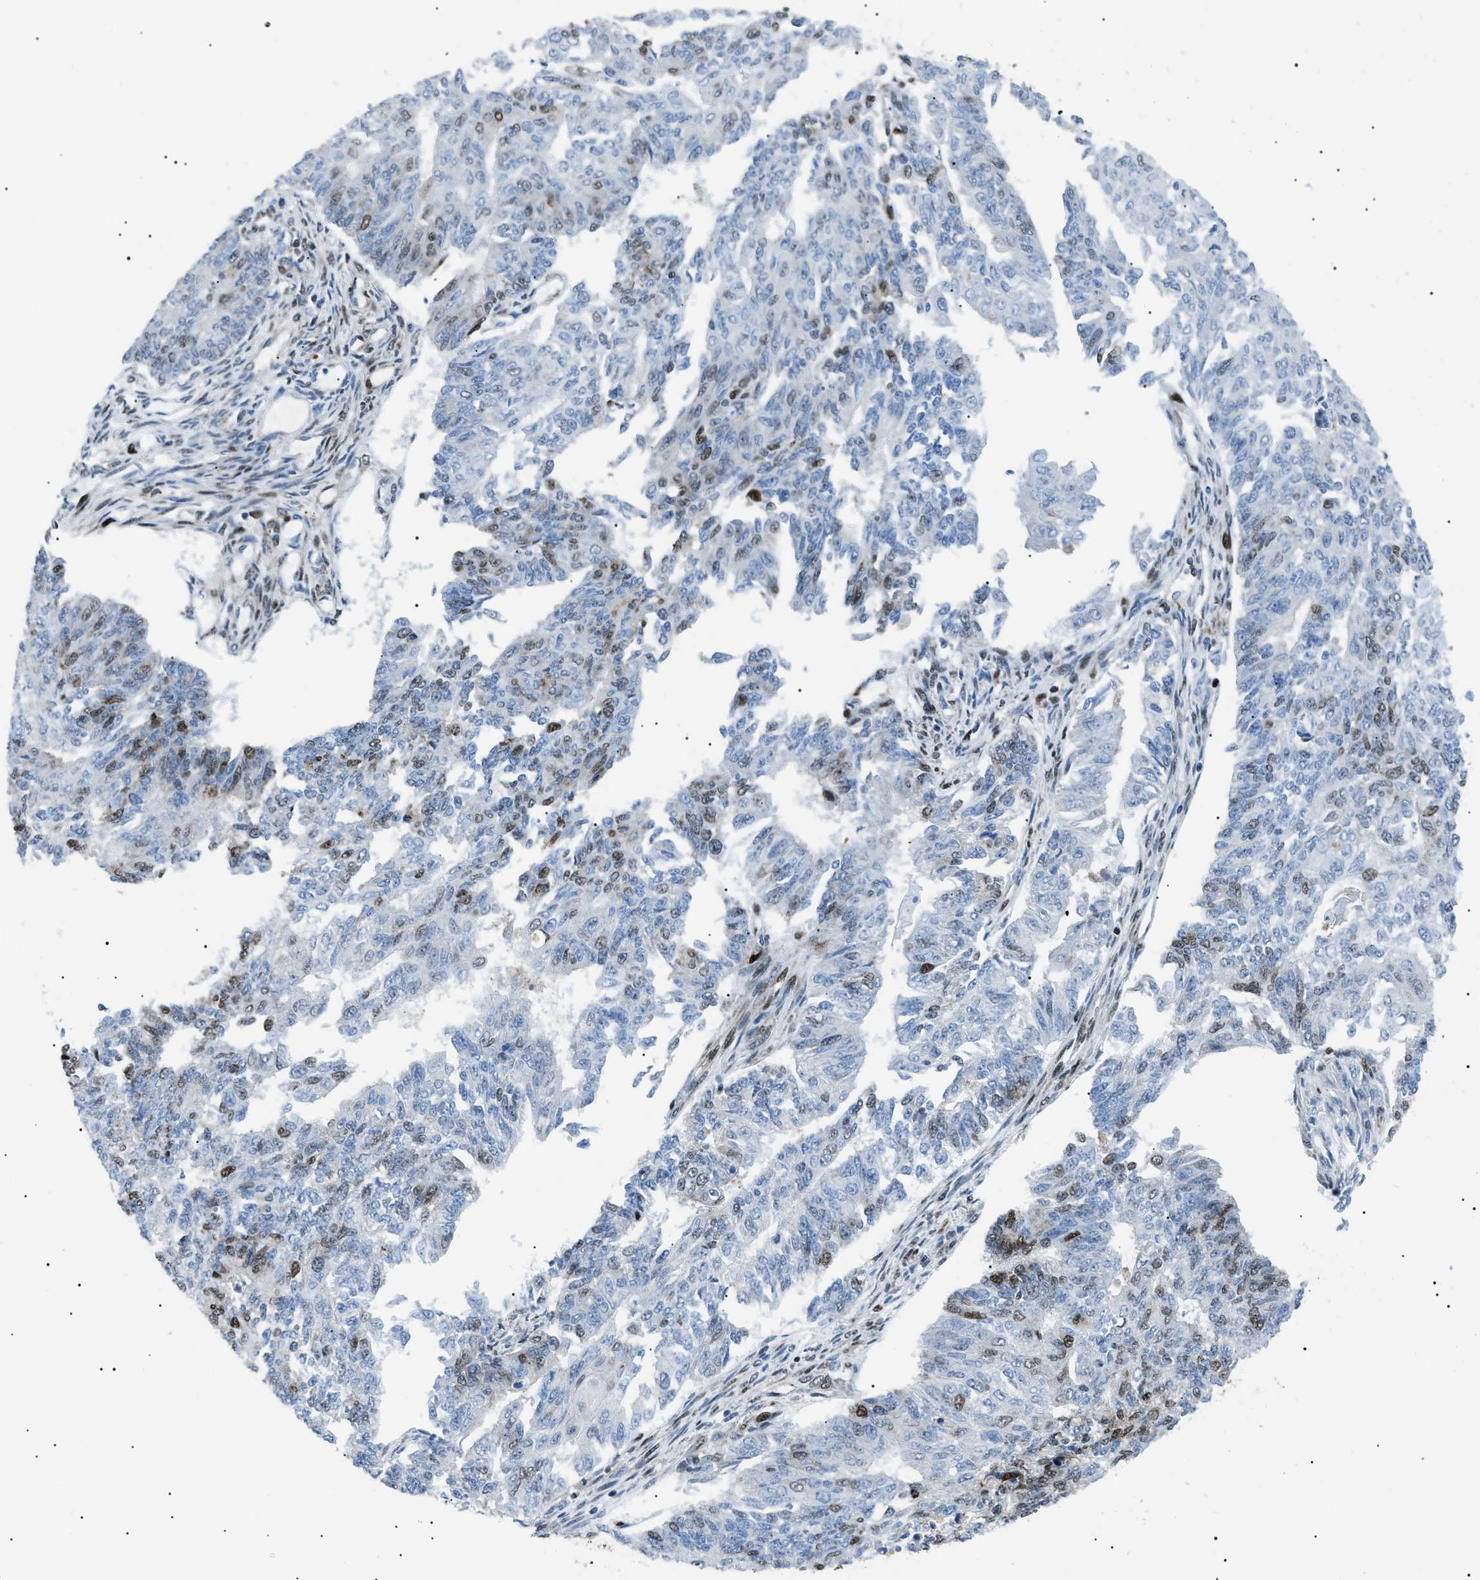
{"staining": {"intensity": "moderate", "quantity": "<25%", "location": "nuclear"}, "tissue": "endometrial cancer", "cell_type": "Tumor cells", "image_type": "cancer", "snomed": [{"axis": "morphology", "description": "Adenocarcinoma, NOS"}, {"axis": "topography", "description": "Endometrium"}], "caption": "Moderate nuclear staining is seen in about <25% of tumor cells in endometrial cancer (adenocarcinoma).", "gene": "HNRNPK", "patient": {"sex": "female", "age": 32}}